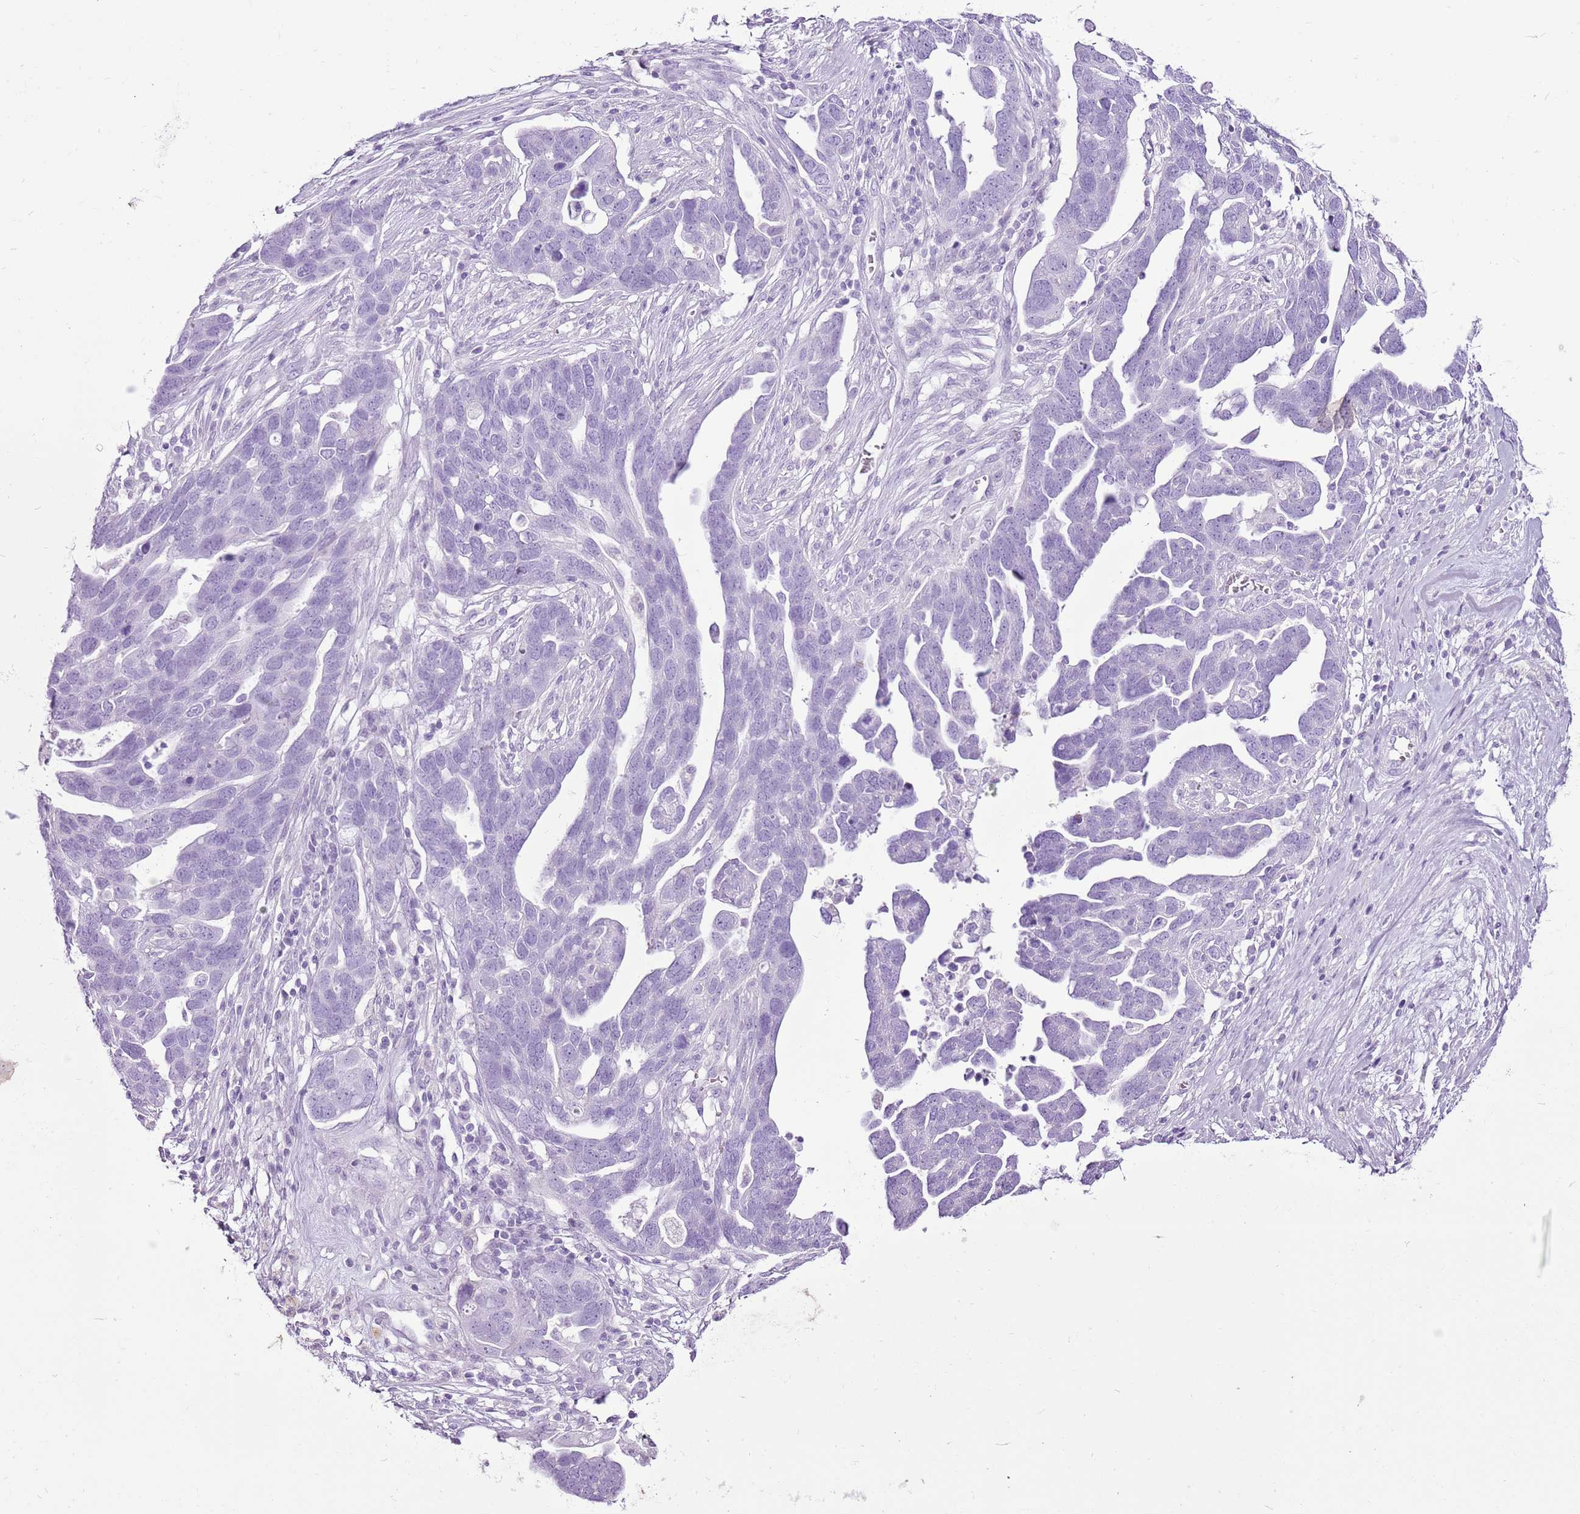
{"staining": {"intensity": "negative", "quantity": "none", "location": "none"}, "tissue": "ovarian cancer", "cell_type": "Tumor cells", "image_type": "cancer", "snomed": [{"axis": "morphology", "description": "Cystadenocarcinoma, serous, NOS"}, {"axis": "topography", "description": "Ovary"}], "caption": "An image of human ovarian cancer is negative for staining in tumor cells. (DAB immunohistochemistry (IHC) with hematoxylin counter stain).", "gene": "CNFN", "patient": {"sex": "female", "age": 54}}